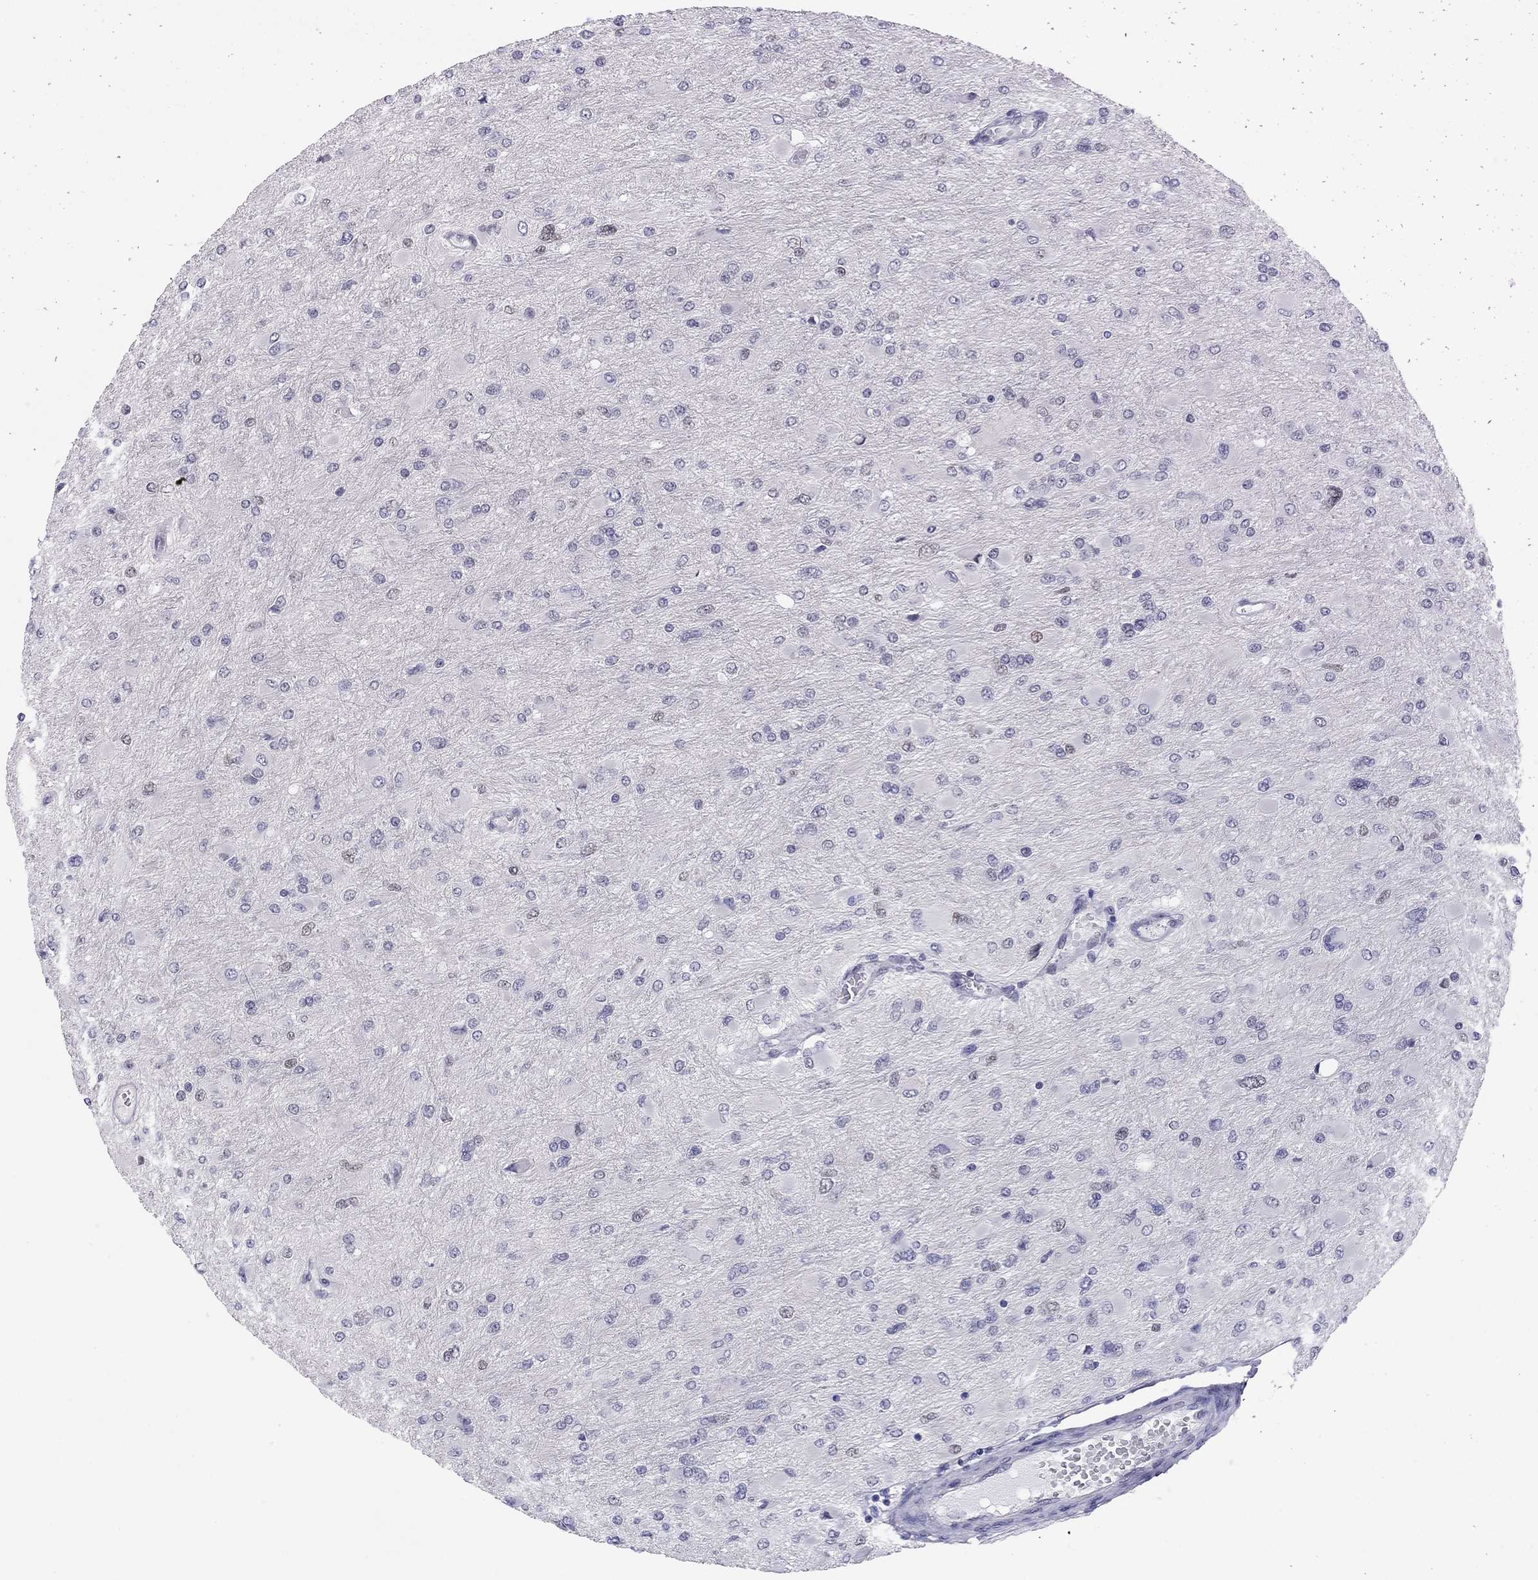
{"staining": {"intensity": "weak", "quantity": "<25%", "location": "nuclear"}, "tissue": "glioma", "cell_type": "Tumor cells", "image_type": "cancer", "snomed": [{"axis": "morphology", "description": "Glioma, malignant, High grade"}, {"axis": "topography", "description": "Cerebral cortex"}], "caption": "A micrograph of high-grade glioma (malignant) stained for a protein reveals no brown staining in tumor cells.", "gene": "DOT1L", "patient": {"sex": "female", "age": 36}}